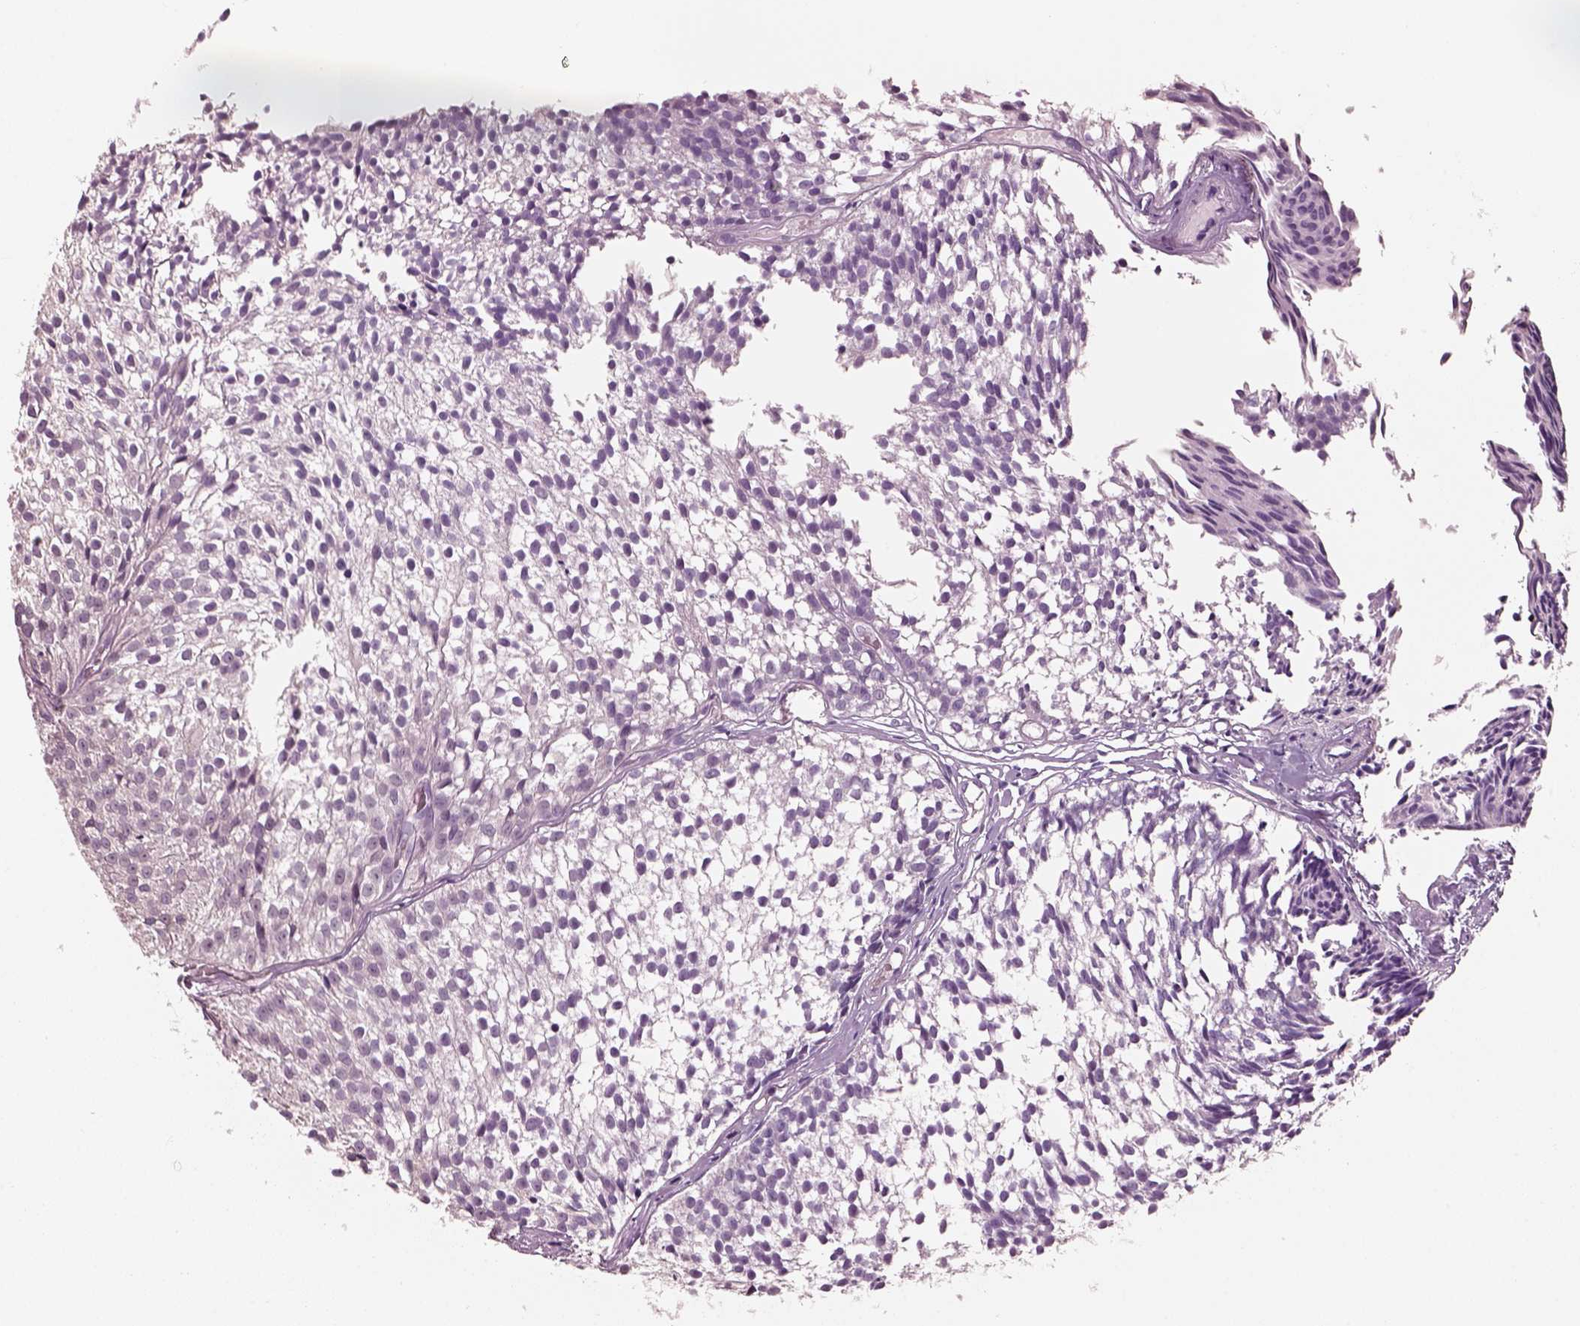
{"staining": {"intensity": "negative", "quantity": "none", "location": "none"}, "tissue": "urothelial cancer", "cell_type": "Tumor cells", "image_type": "cancer", "snomed": [{"axis": "morphology", "description": "Urothelial carcinoma, Low grade"}, {"axis": "topography", "description": "Urinary bladder"}], "caption": "Tumor cells show no significant staining in urothelial carcinoma (low-grade). (Brightfield microscopy of DAB immunohistochemistry (IHC) at high magnification).", "gene": "ELSPBP1", "patient": {"sex": "male", "age": 63}}